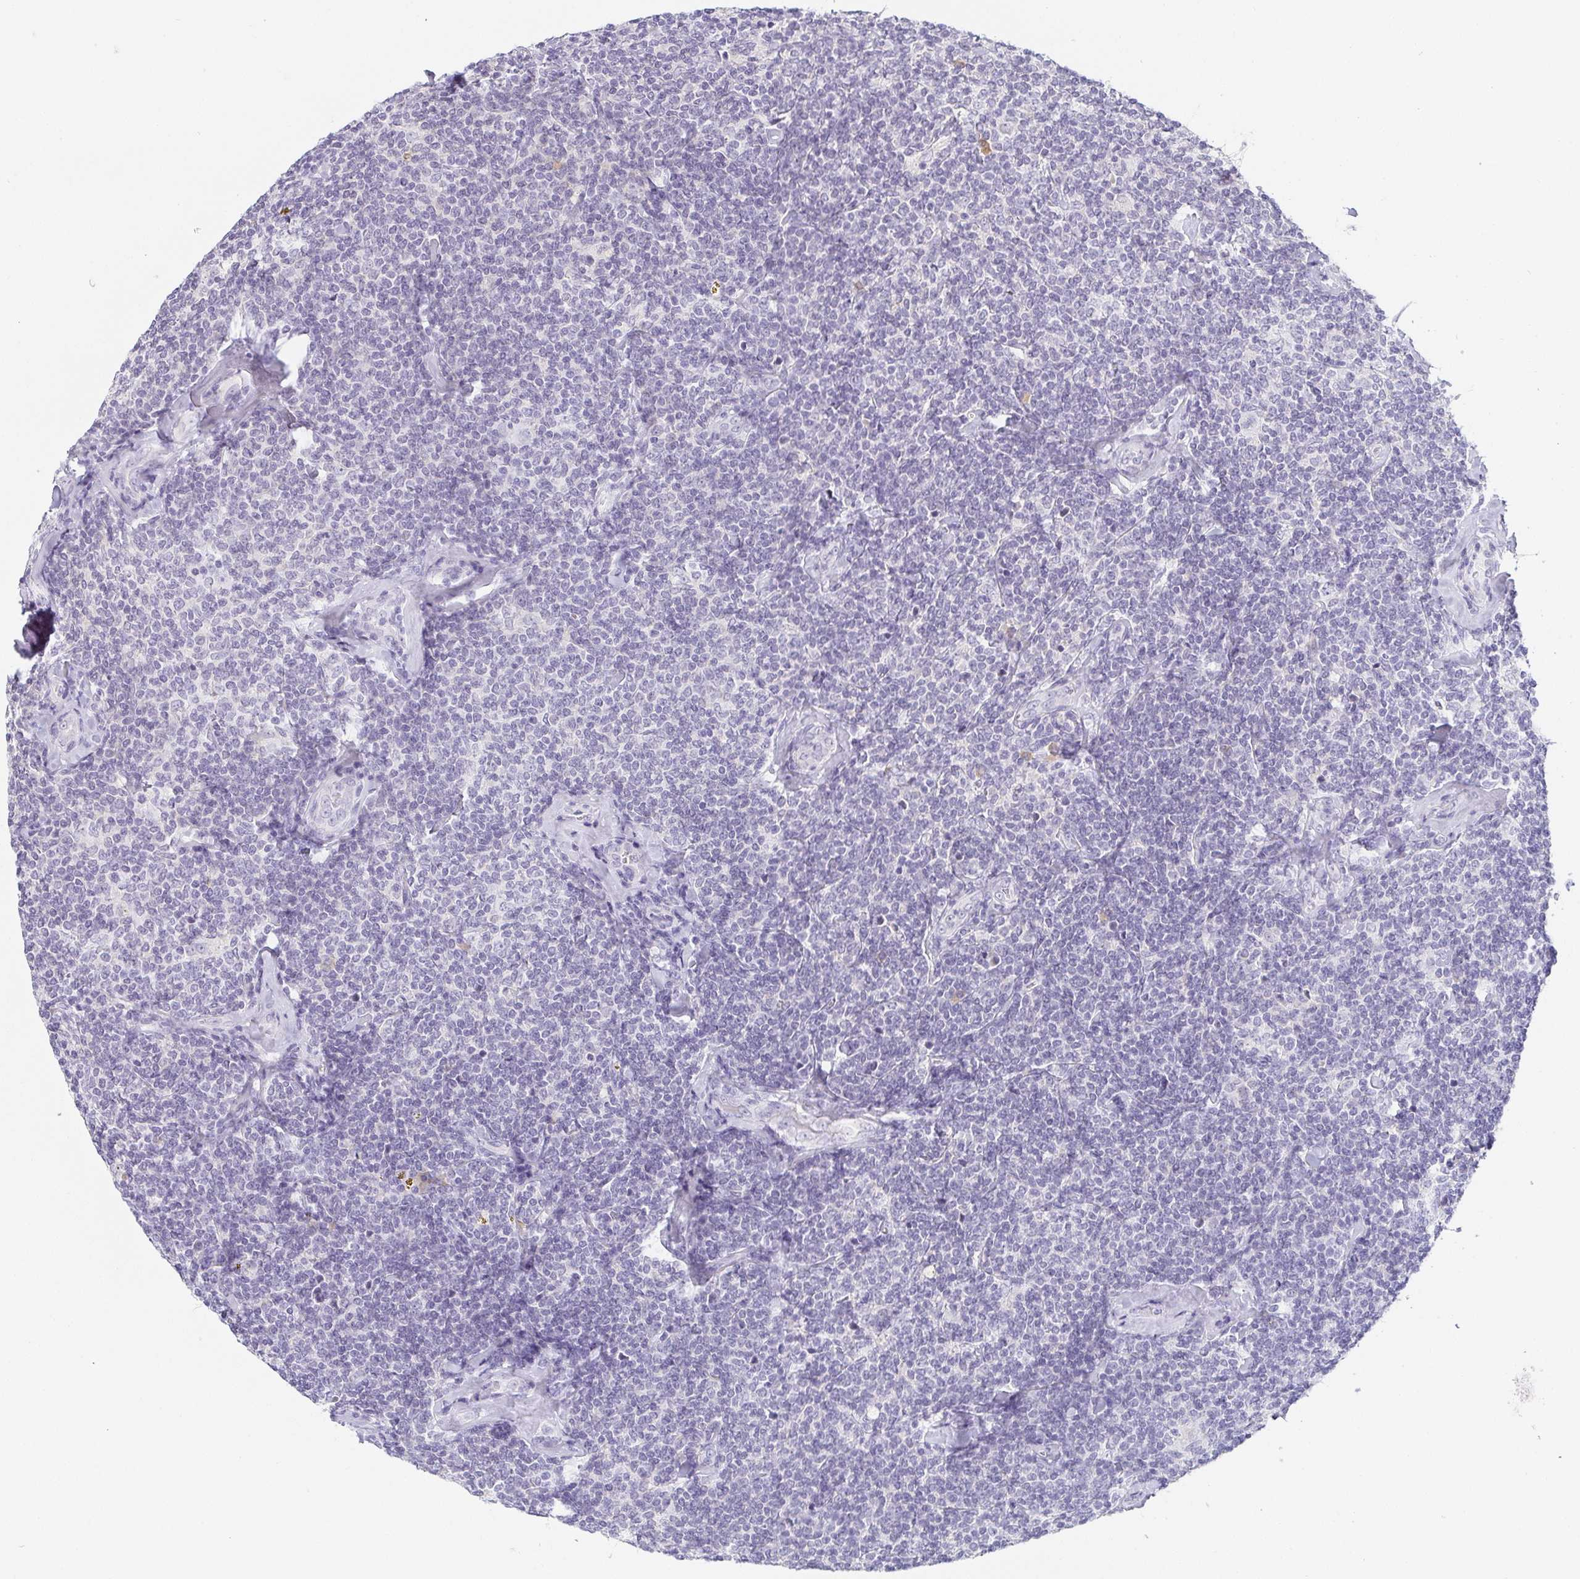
{"staining": {"intensity": "negative", "quantity": "none", "location": "none"}, "tissue": "lymphoma", "cell_type": "Tumor cells", "image_type": "cancer", "snomed": [{"axis": "morphology", "description": "Malignant lymphoma, non-Hodgkin's type, Low grade"}, {"axis": "topography", "description": "Lymph node"}], "caption": "Tumor cells are negative for protein expression in human malignant lymphoma, non-Hodgkin's type (low-grade). Brightfield microscopy of immunohistochemistry stained with DAB (3,3'-diaminobenzidine) (brown) and hematoxylin (blue), captured at high magnification.", "gene": "PRR27", "patient": {"sex": "female", "age": 56}}